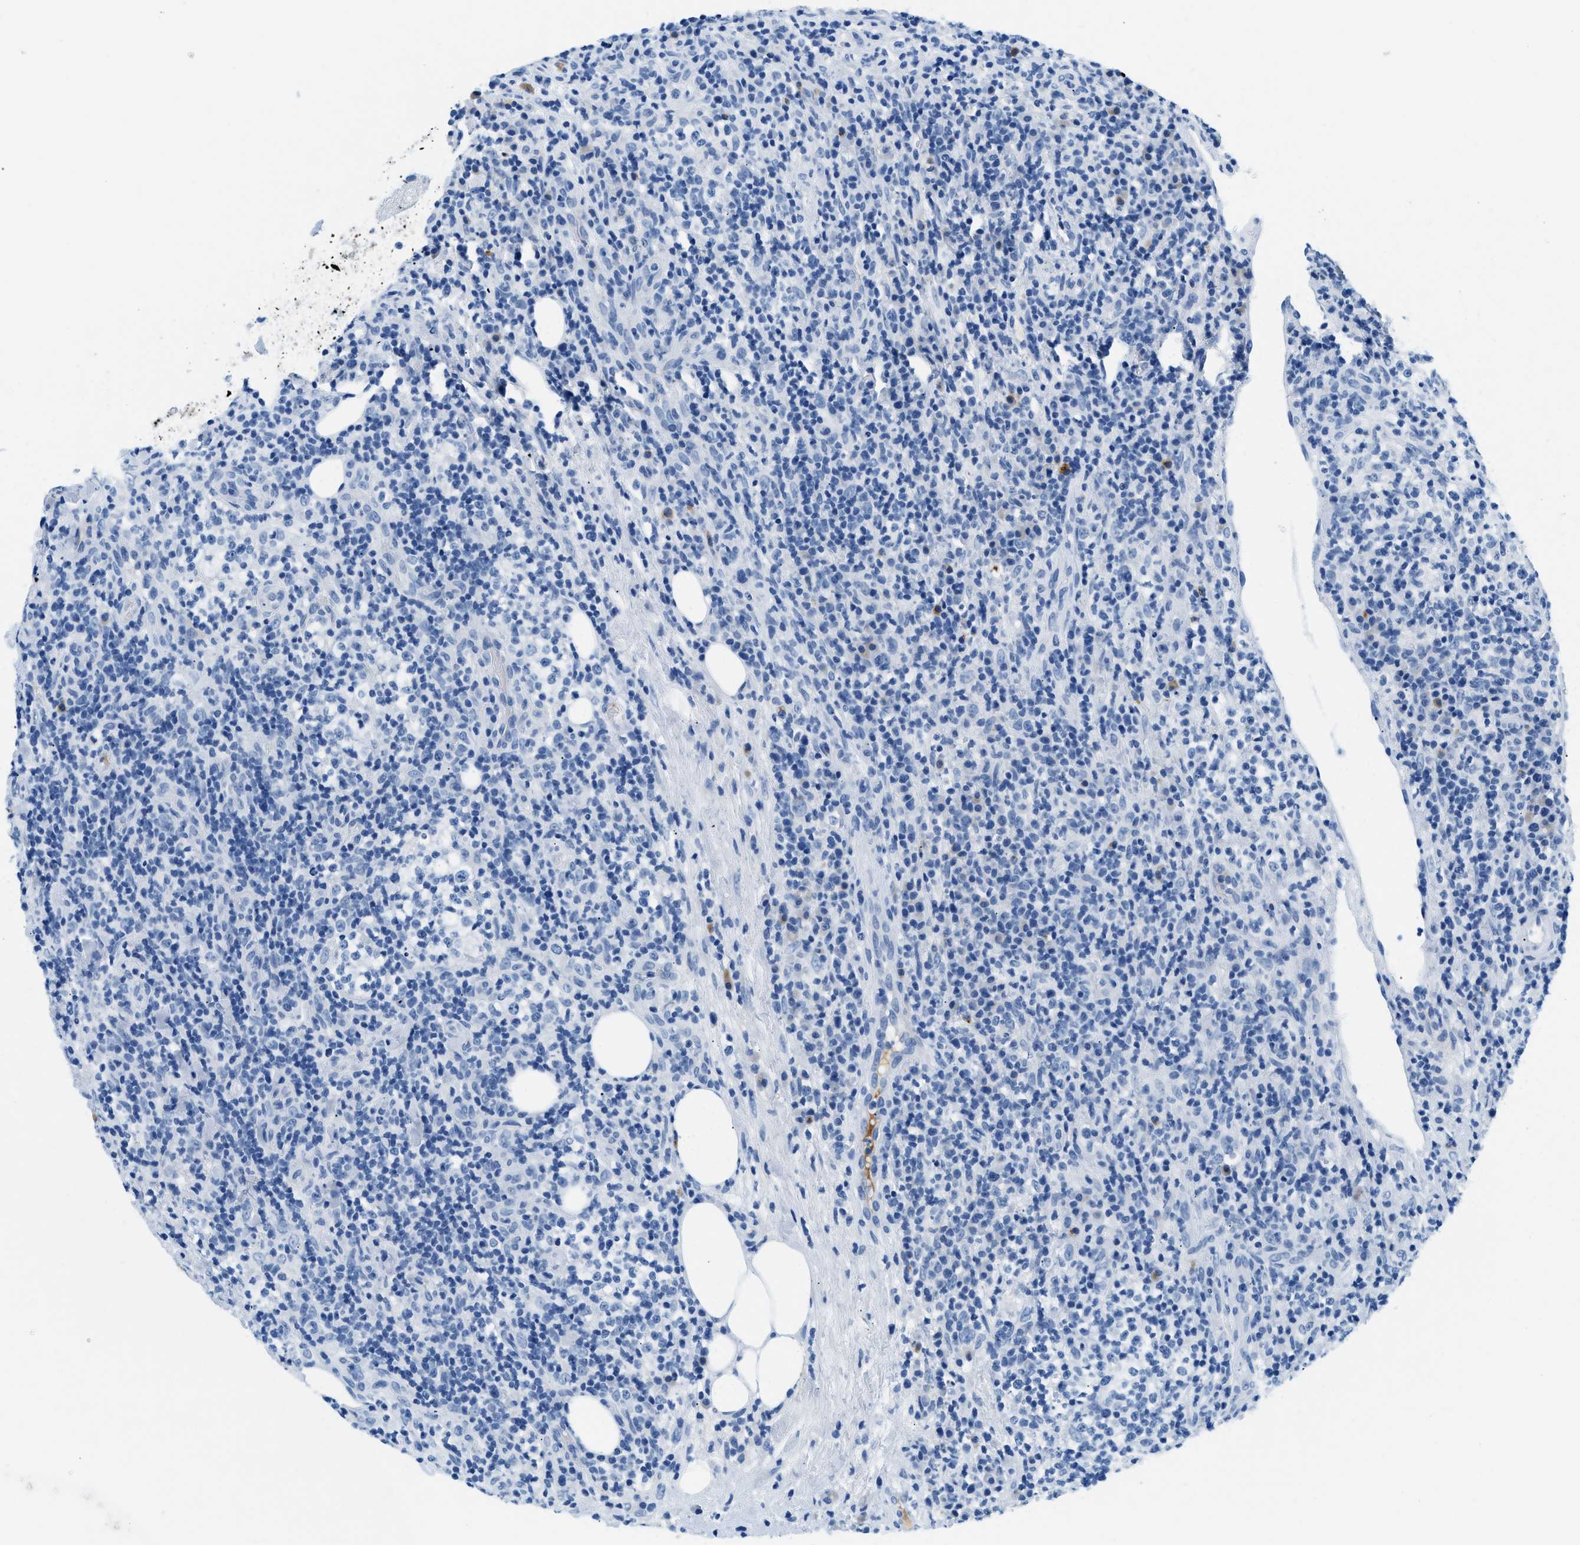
{"staining": {"intensity": "negative", "quantity": "none", "location": "none"}, "tissue": "lymphoma", "cell_type": "Tumor cells", "image_type": "cancer", "snomed": [{"axis": "morphology", "description": "Malignant lymphoma, non-Hodgkin's type, High grade"}, {"axis": "topography", "description": "Lymph node"}], "caption": "IHC image of neoplastic tissue: human lymphoma stained with DAB (3,3'-diaminobenzidine) shows no significant protein expression in tumor cells.", "gene": "STXBP2", "patient": {"sex": "female", "age": 76}}